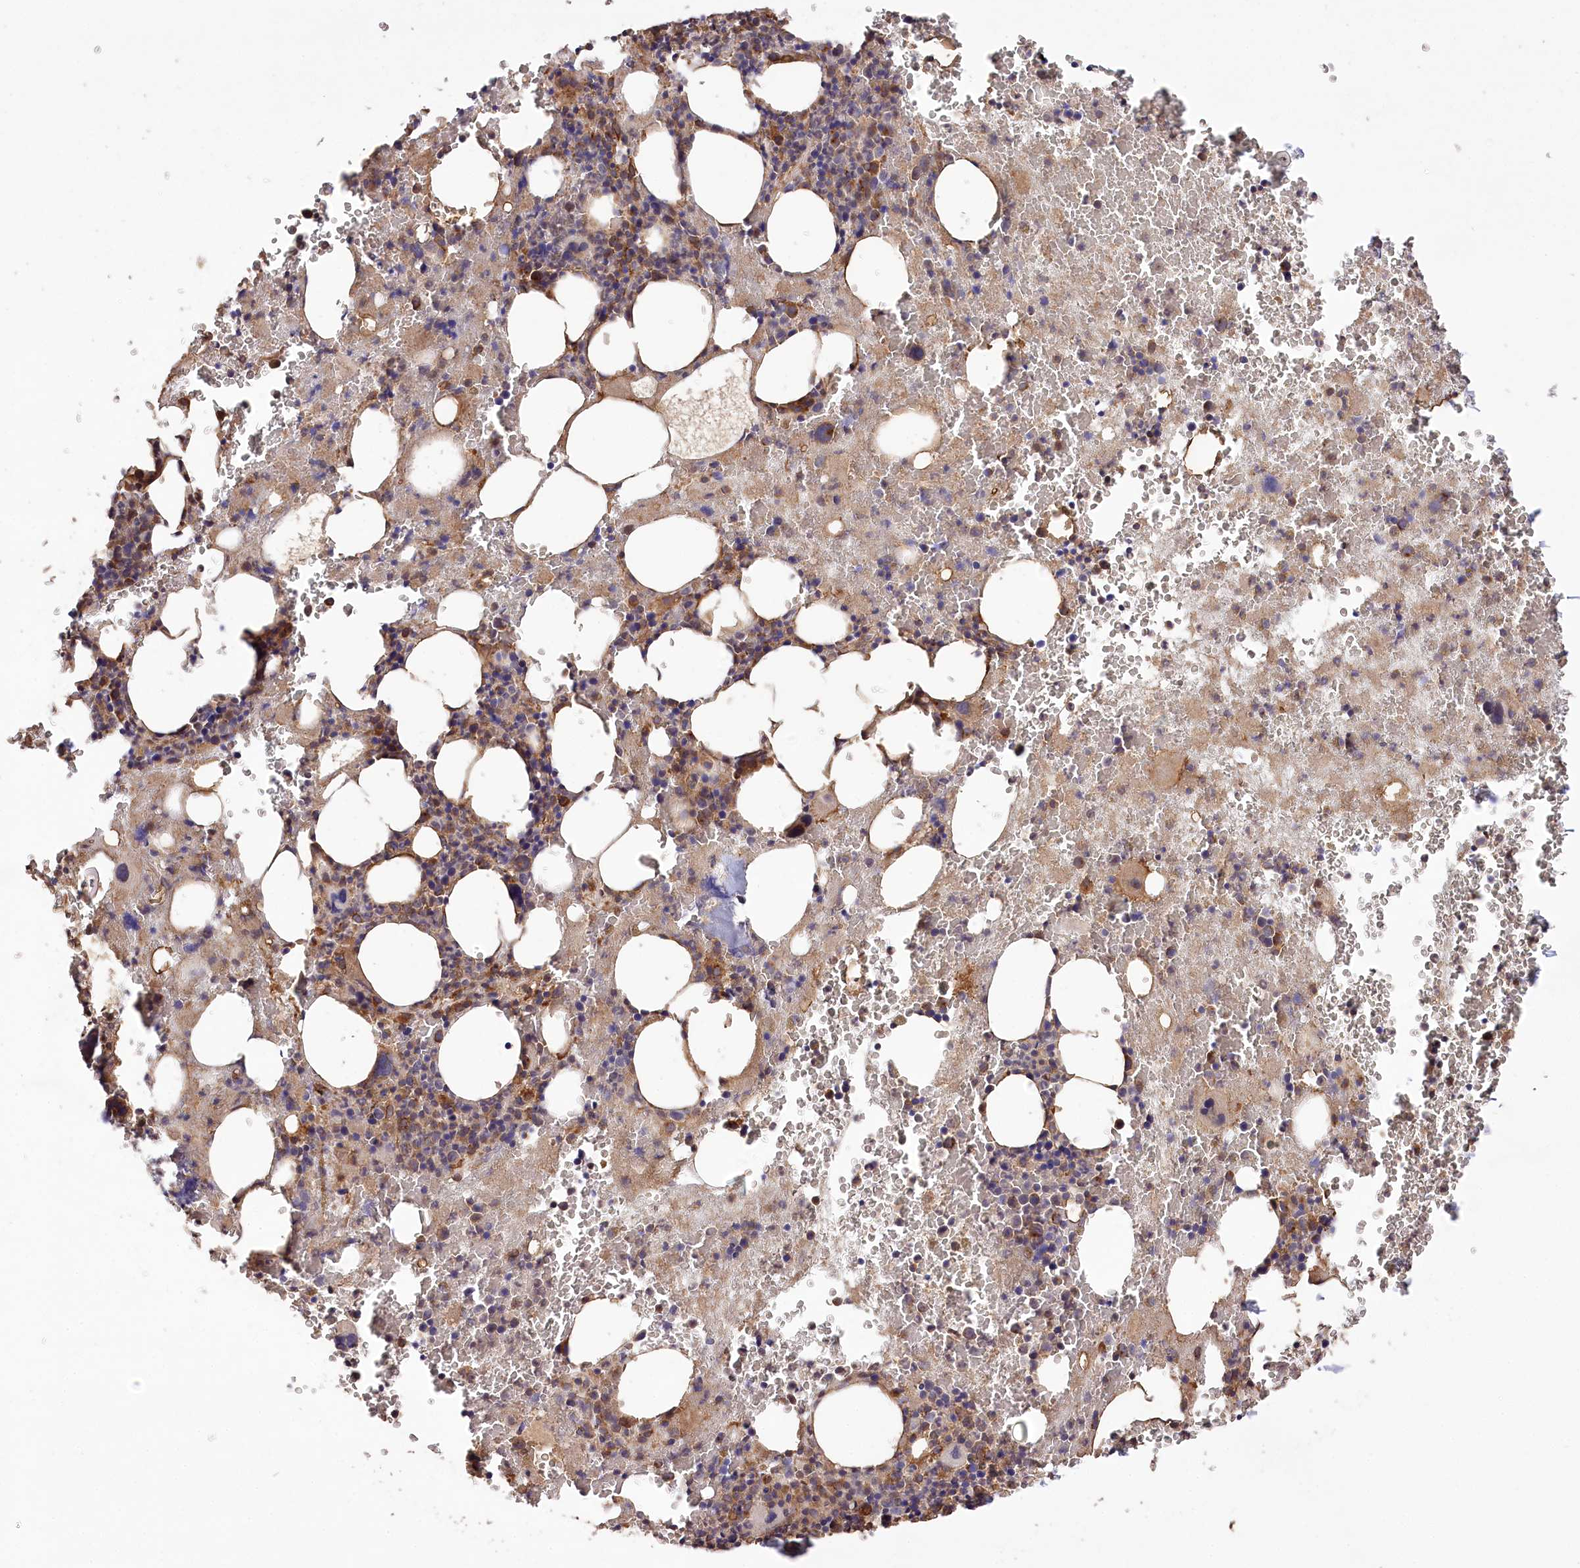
{"staining": {"intensity": "moderate", "quantity": "25%-75%", "location": "cytoplasmic/membranous"}, "tissue": "bone marrow", "cell_type": "Hematopoietic cells", "image_type": "normal", "snomed": [{"axis": "morphology", "description": "Normal tissue, NOS"}, {"axis": "topography", "description": "Bone marrow"}], "caption": "IHC (DAB (3,3'-diaminobenzidine)) staining of normal human bone marrow reveals moderate cytoplasmic/membranous protein positivity in about 25%-75% of hematopoietic cells.", "gene": "PRSS53", "patient": {"sex": "male", "age": 36}}